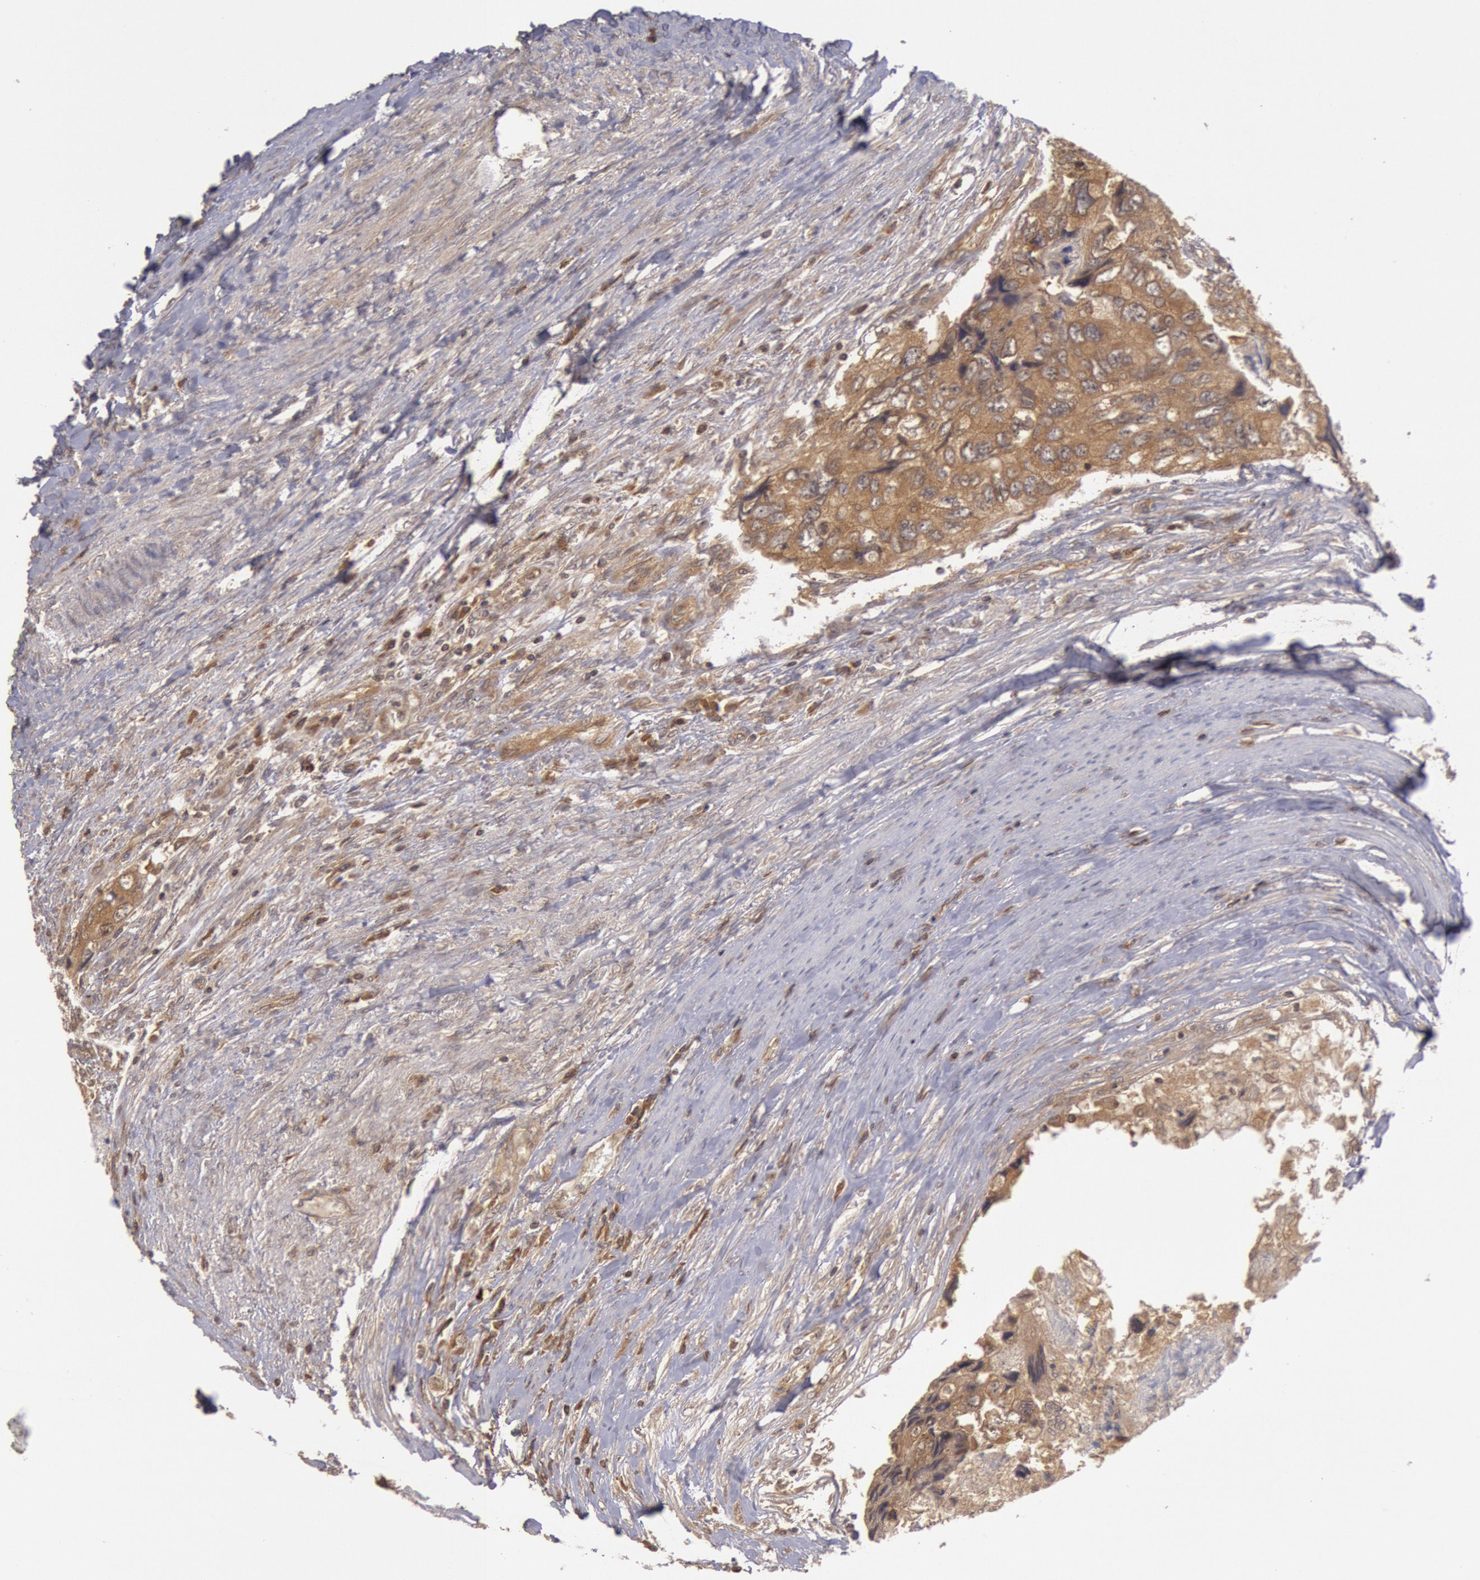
{"staining": {"intensity": "moderate", "quantity": ">75%", "location": "cytoplasmic/membranous"}, "tissue": "colorectal cancer", "cell_type": "Tumor cells", "image_type": "cancer", "snomed": [{"axis": "morphology", "description": "Adenocarcinoma, NOS"}, {"axis": "topography", "description": "Rectum"}], "caption": "About >75% of tumor cells in human colorectal cancer show moderate cytoplasmic/membranous protein staining as visualized by brown immunohistochemical staining.", "gene": "BRAF", "patient": {"sex": "female", "age": 82}}